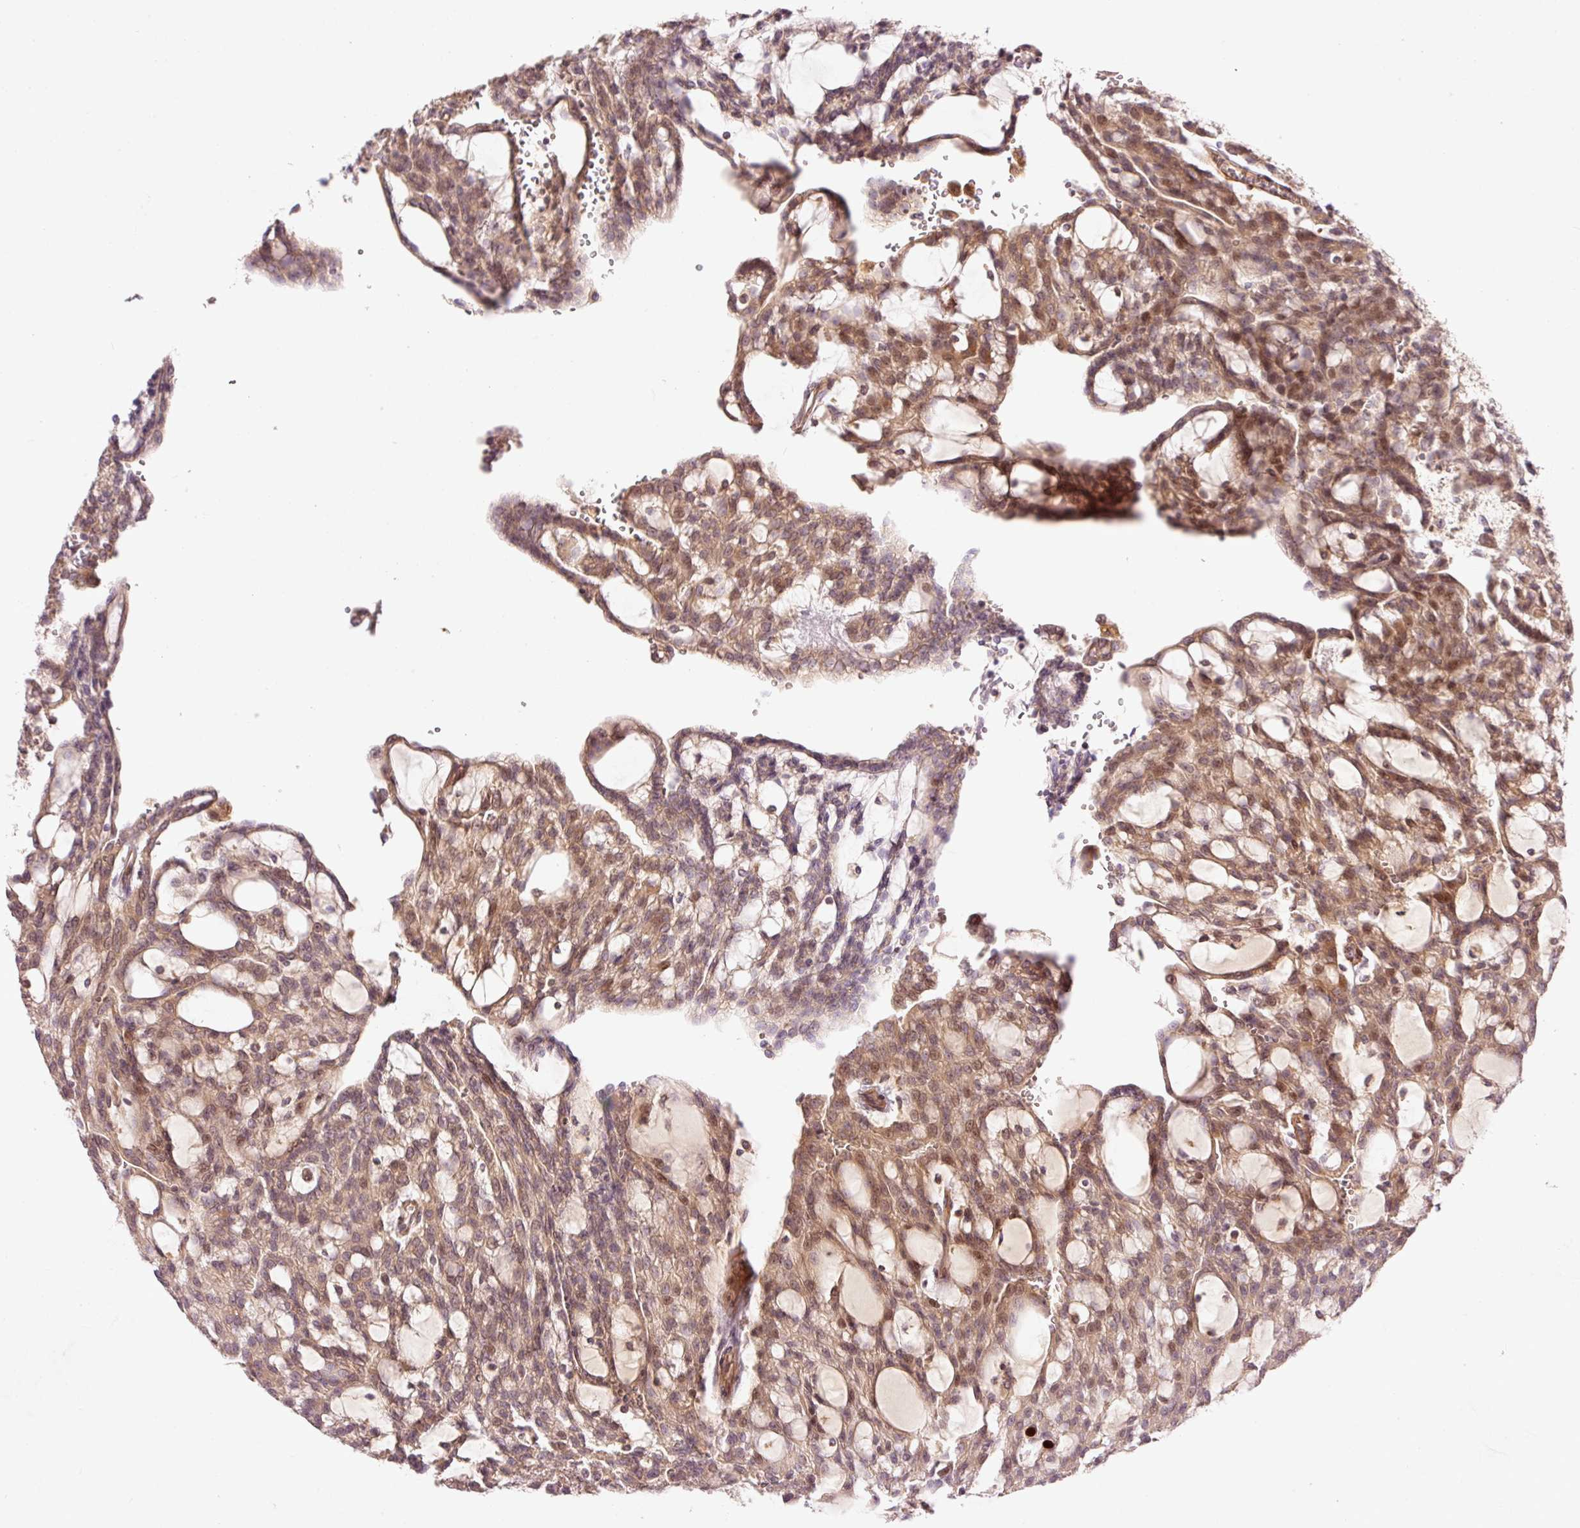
{"staining": {"intensity": "moderate", "quantity": ">75%", "location": "cytoplasmic/membranous,nuclear"}, "tissue": "renal cancer", "cell_type": "Tumor cells", "image_type": "cancer", "snomed": [{"axis": "morphology", "description": "Adenocarcinoma, NOS"}, {"axis": "topography", "description": "Kidney"}], "caption": "Moderate cytoplasmic/membranous and nuclear protein positivity is seen in about >75% of tumor cells in renal cancer (adenocarcinoma).", "gene": "SLC29A3", "patient": {"sex": "male", "age": 63}}